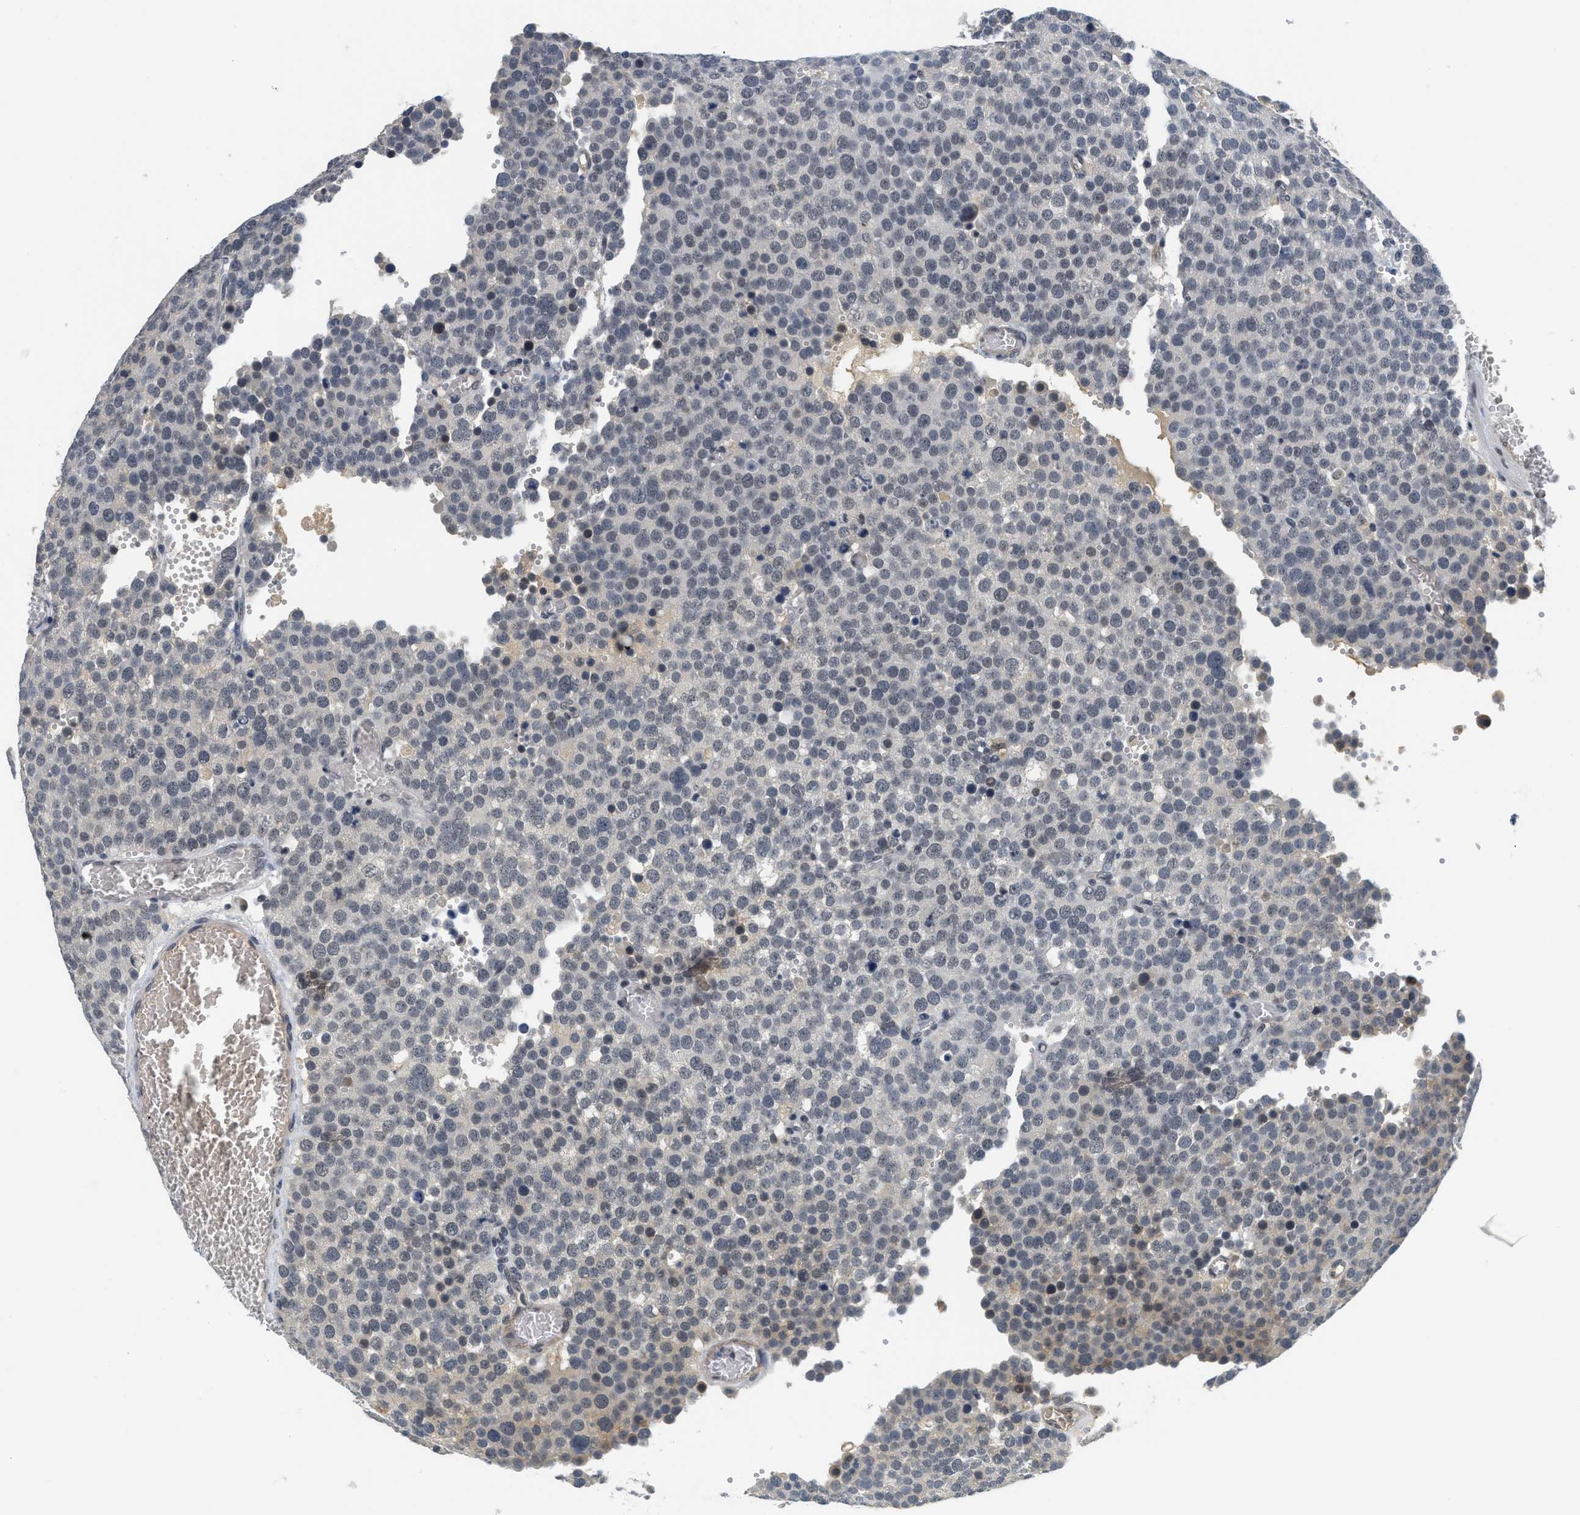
{"staining": {"intensity": "weak", "quantity": "<25%", "location": "nuclear"}, "tissue": "testis cancer", "cell_type": "Tumor cells", "image_type": "cancer", "snomed": [{"axis": "morphology", "description": "Normal tissue, NOS"}, {"axis": "morphology", "description": "Seminoma, NOS"}, {"axis": "topography", "description": "Testis"}], "caption": "Histopathology image shows no significant protein expression in tumor cells of testis cancer (seminoma).", "gene": "MZF1", "patient": {"sex": "male", "age": 71}}